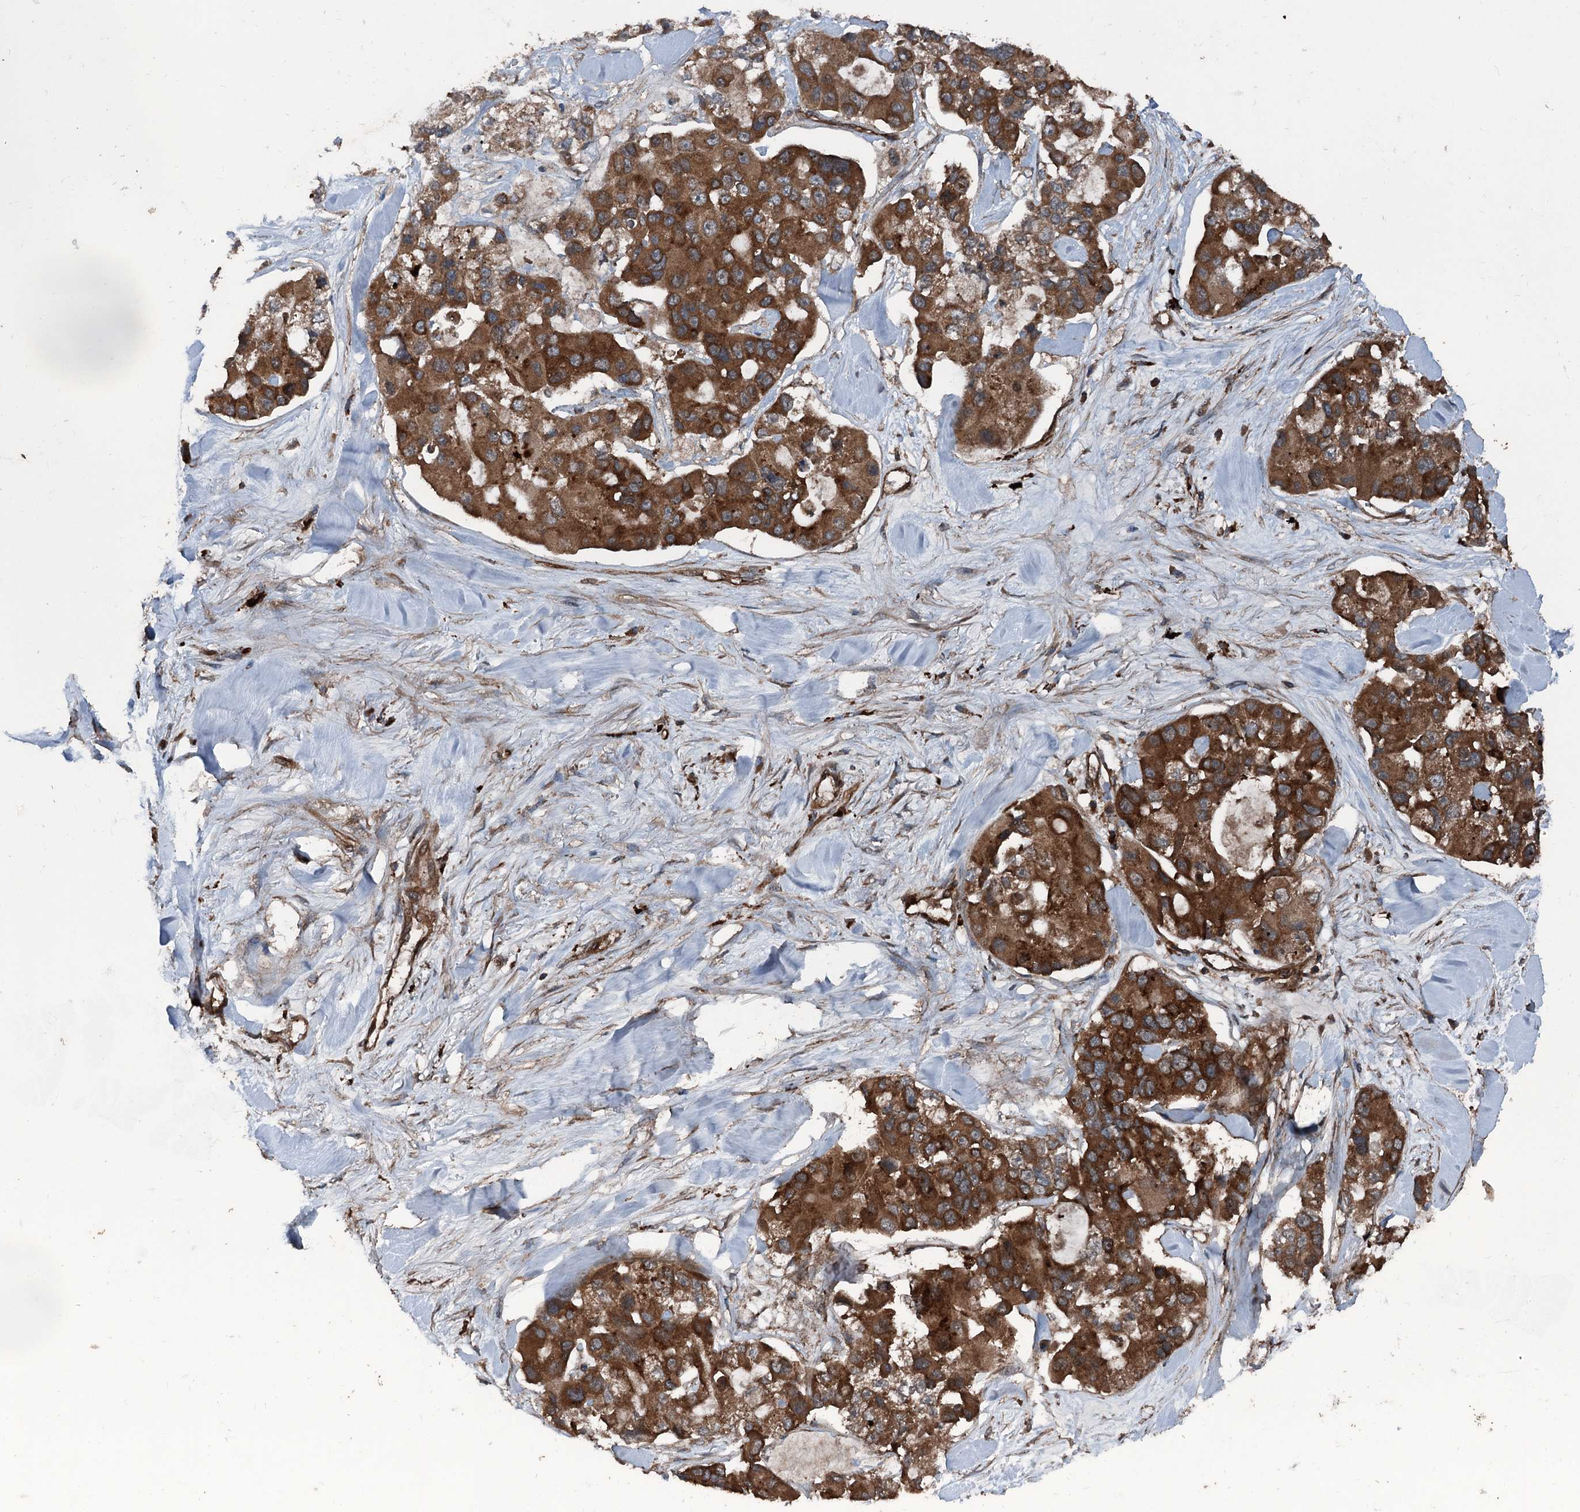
{"staining": {"intensity": "strong", "quantity": ">75%", "location": "cytoplasmic/membranous"}, "tissue": "lung cancer", "cell_type": "Tumor cells", "image_type": "cancer", "snomed": [{"axis": "morphology", "description": "Adenocarcinoma, NOS"}, {"axis": "topography", "description": "Lung"}], "caption": "Protein expression analysis of human lung cancer reveals strong cytoplasmic/membranous positivity in about >75% of tumor cells.", "gene": "RNF214", "patient": {"sex": "female", "age": 54}}